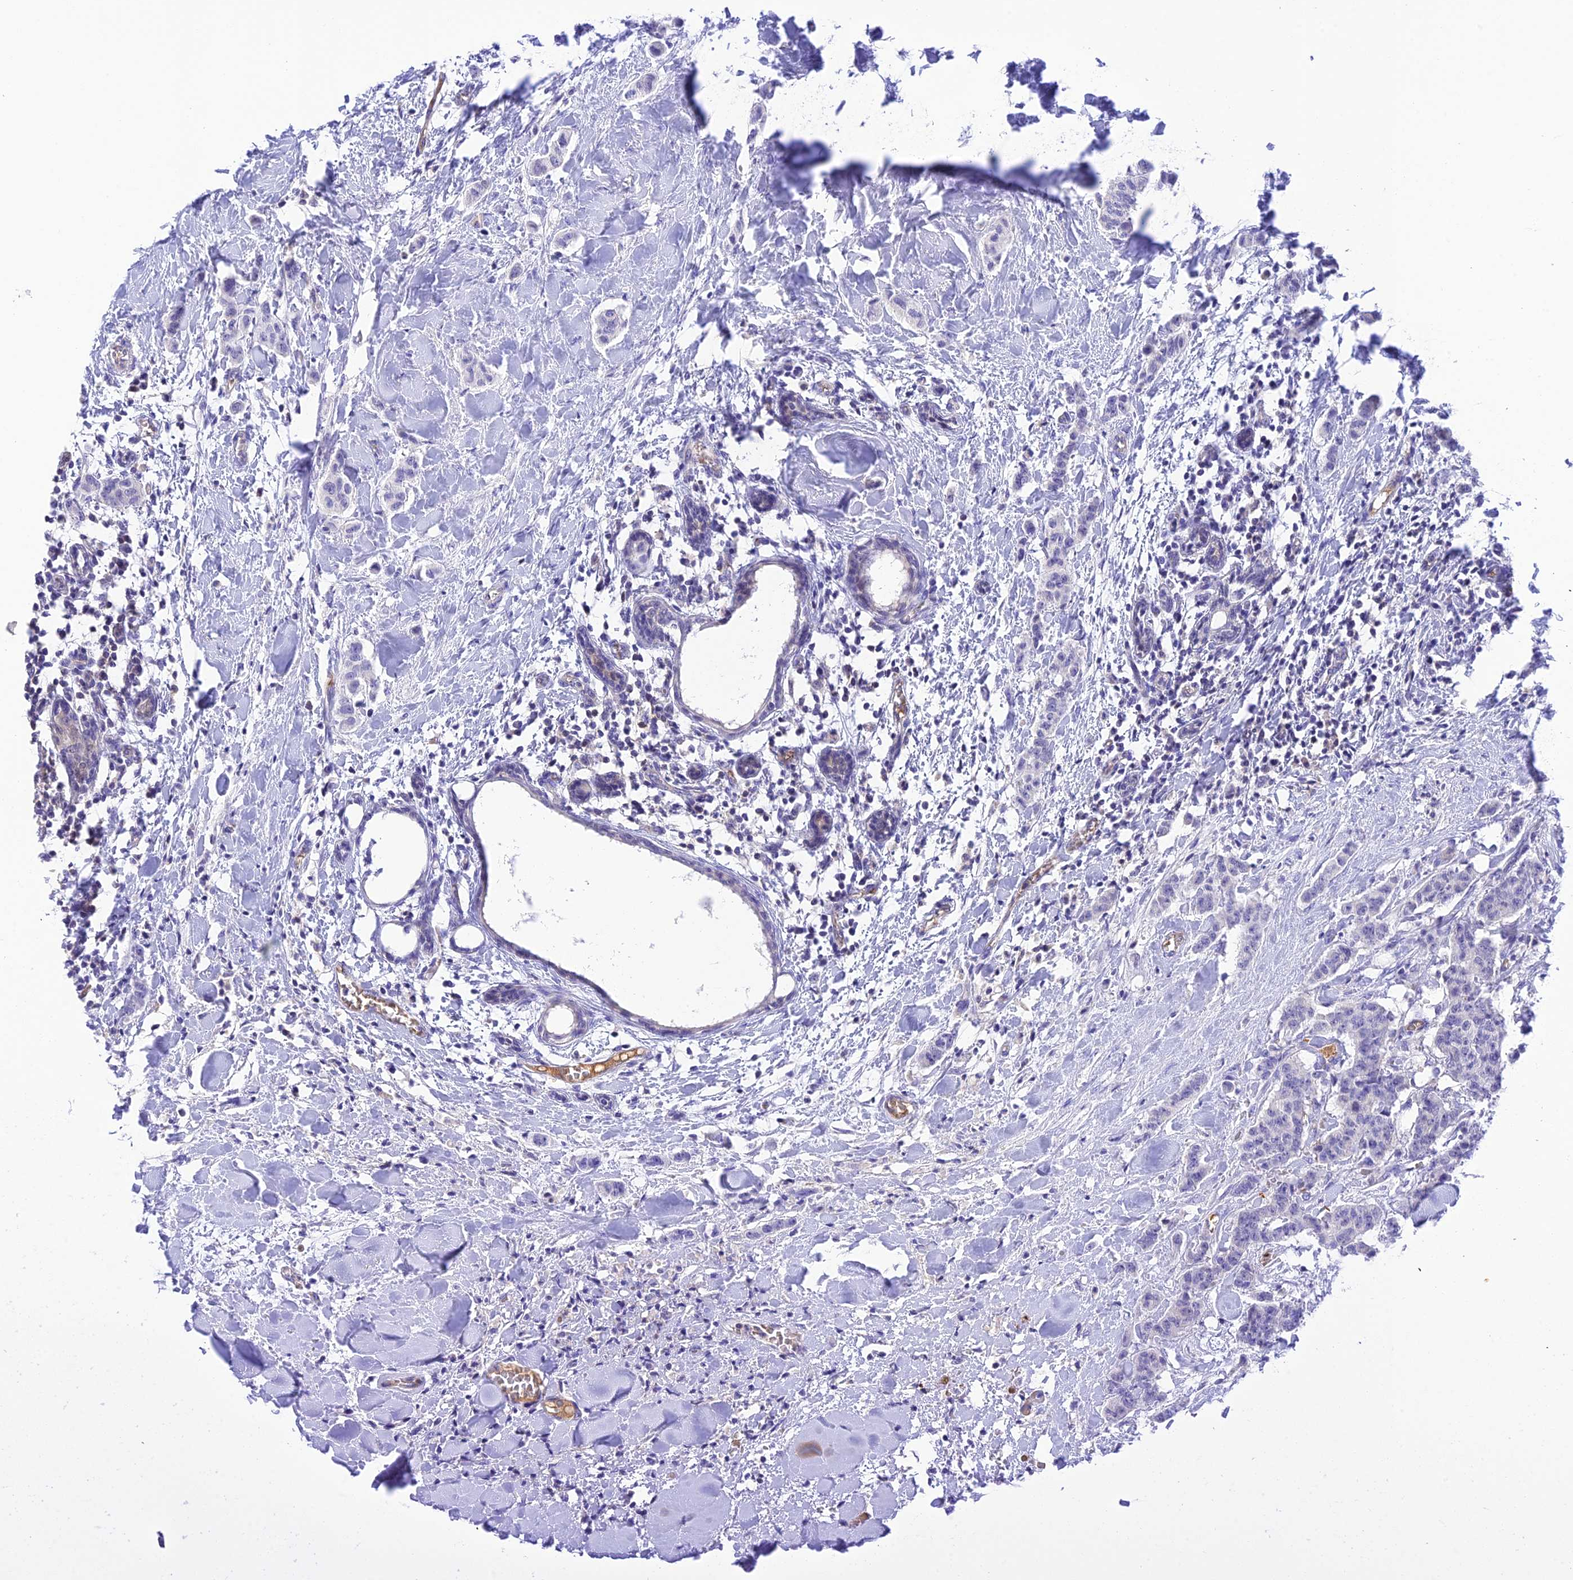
{"staining": {"intensity": "negative", "quantity": "none", "location": "none"}, "tissue": "breast cancer", "cell_type": "Tumor cells", "image_type": "cancer", "snomed": [{"axis": "morphology", "description": "Duct carcinoma"}, {"axis": "topography", "description": "Breast"}], "caption": "Immunohistochemistry (IHC) micrograph of human breast infiltrating ductal carcinoma stained for a protein (brown), which displays no positivity in tumor cells.", "gene": "HDHD2", "patient": {"sex": "female", "age": 40}}